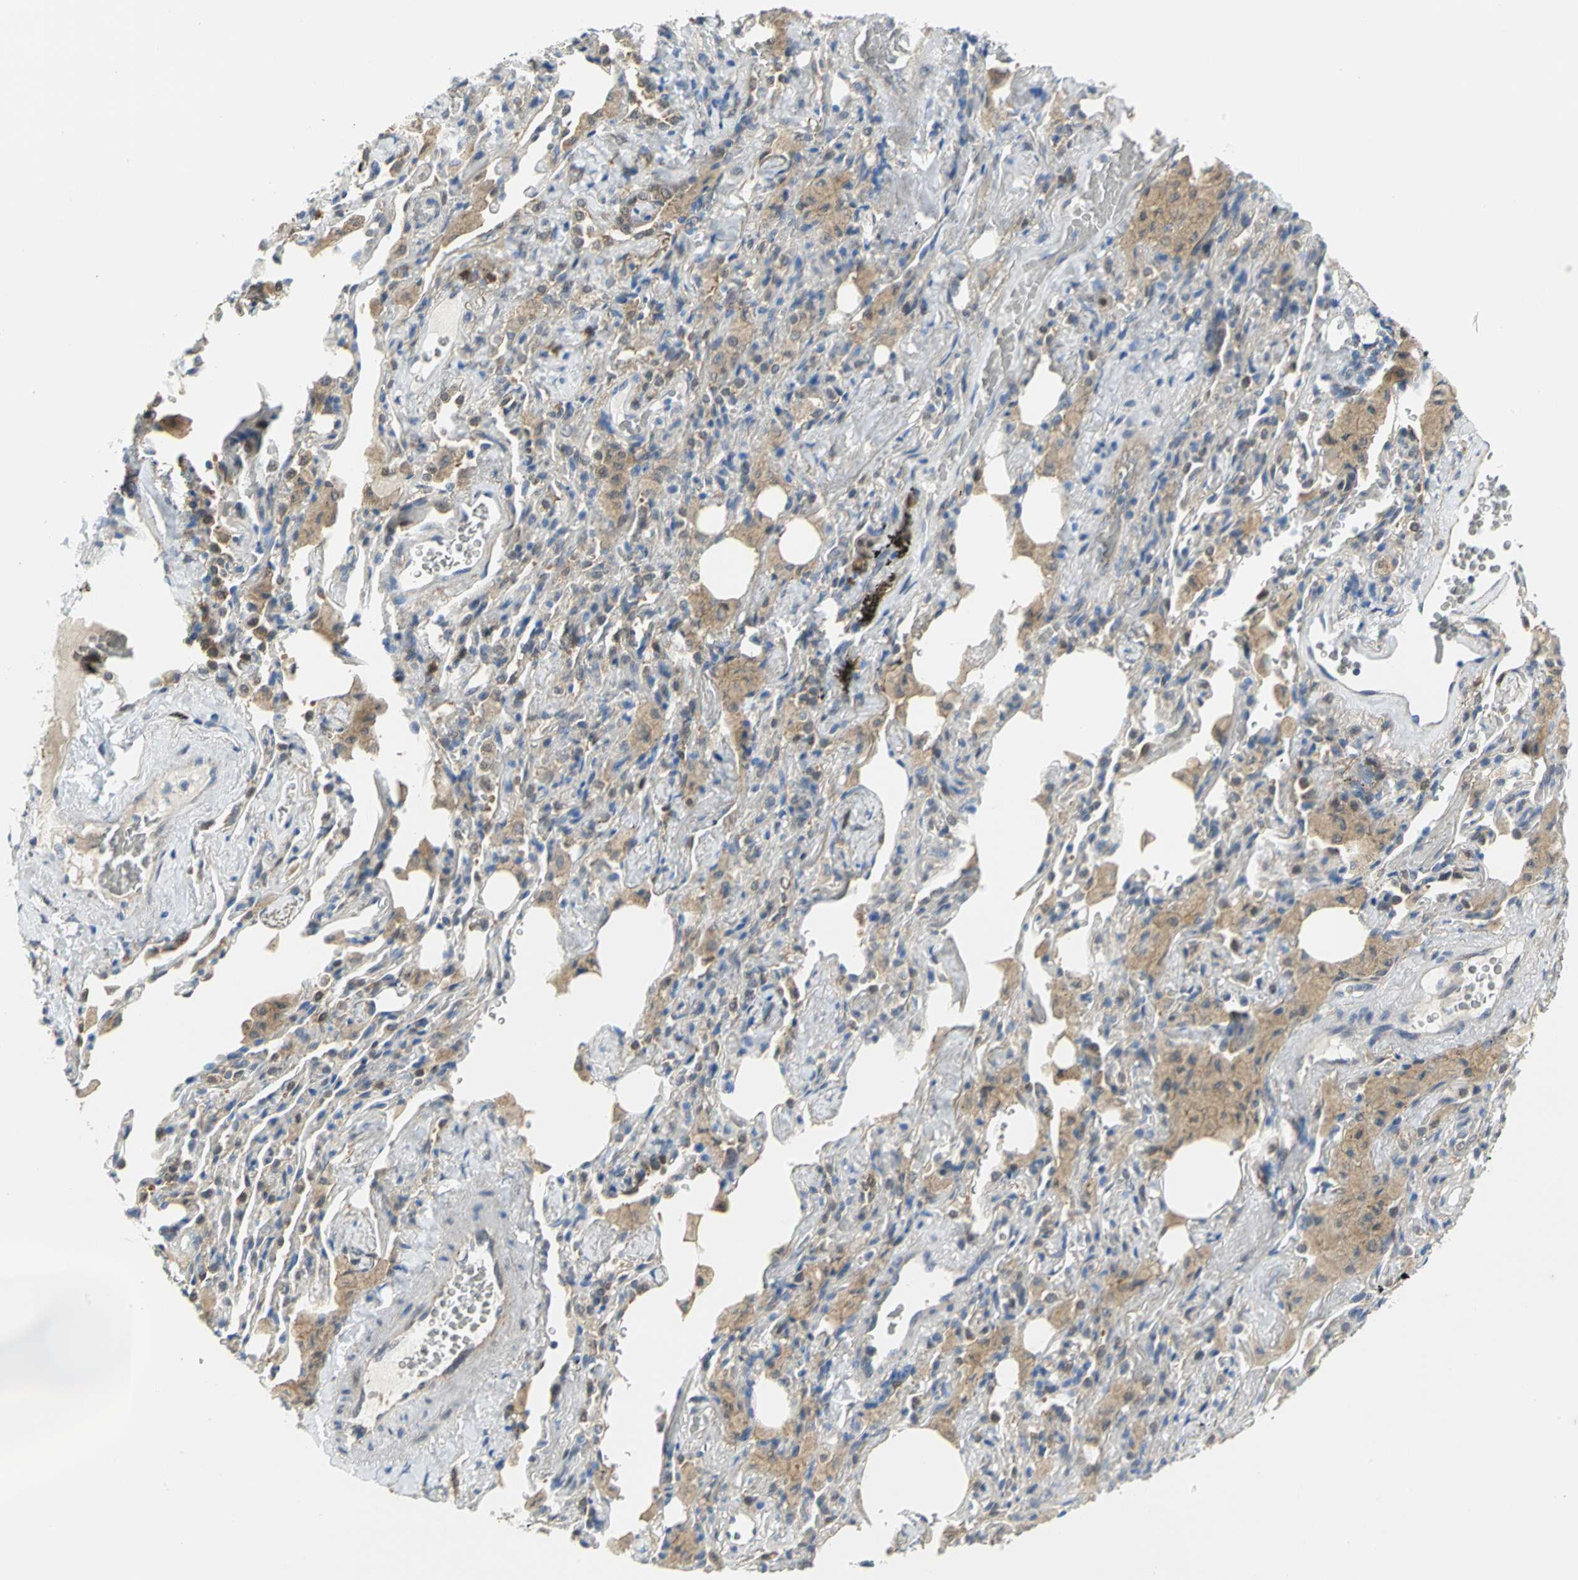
{"staining": {"intensity": "weak", "quantity": "25%-75%", "location": "cytoplasmic/membranous"}, "tissue": "lung cancer", "cell_type": "Tumor cells", "image_type": "cancer", "snomed": [{"axis": "morphology", "description": "Squamous cell carcinoma, NOS"}, {"axis": "topography", "description": "Lung"}], "caption": "Tumor cells exhibit weak cytoplasmic/membranous positivity in approximately 25%-75% of cells in lung cancer. (Stains: DAB (3,3'-diaminobenzidine) in brown, nuclei in blue, Microscopy: brightfield microscopy at high magnification).", "gene": "PGM3", "patient": {"sex": "male", "age": 54}}